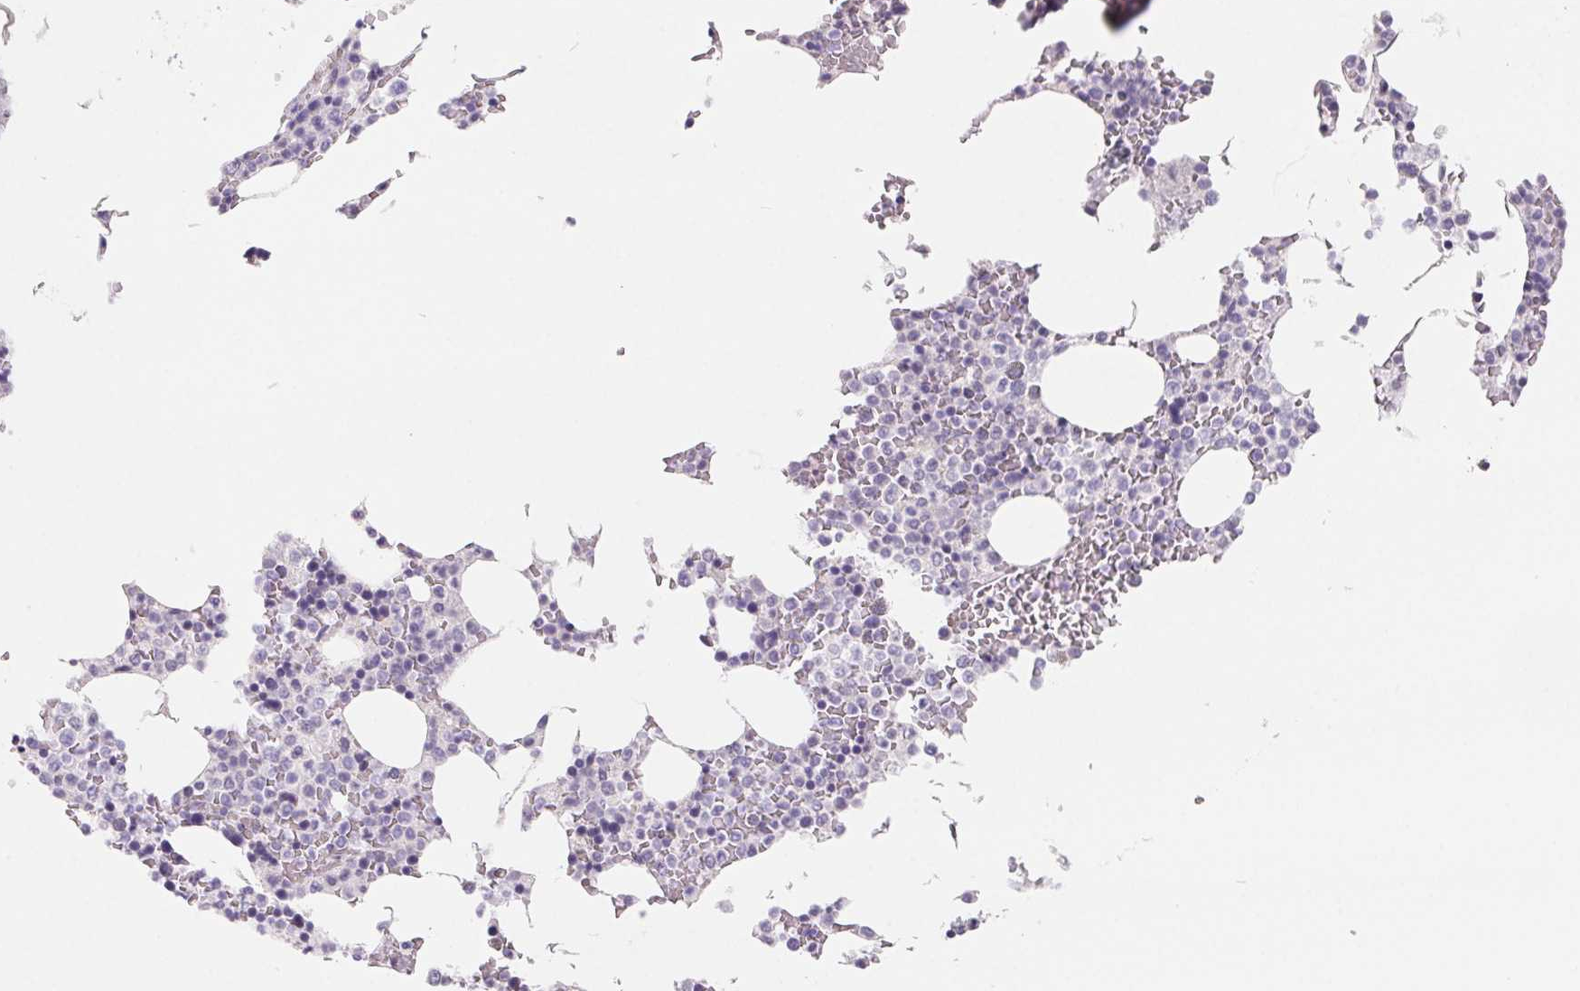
{"staining": {"intensity": "negative", "quantity": "none", "location": "none"}, "tissue": "bone marrow", "cell_type": "Hematopoietic cells", "image_type": "normal", "snomed": [{"axis": "morphology", "description": "Normal tissue, NOS"}, {"axis": "topography", "description": "Bone marrow"}], "caption": "Immunohistochemistry micrograph of unremarkable bone marrow: human bone marrow stained with DAB (3,3'-diaminobenzidine) shows no significant protein expression in hematopoietic cells. Brightfield microscopy of IHC stained with DAB (brown) and hematoxylin (blue), captured at high magnification.", "gene": "FDX1", "patient": {"sex": "female", "age": 42}}